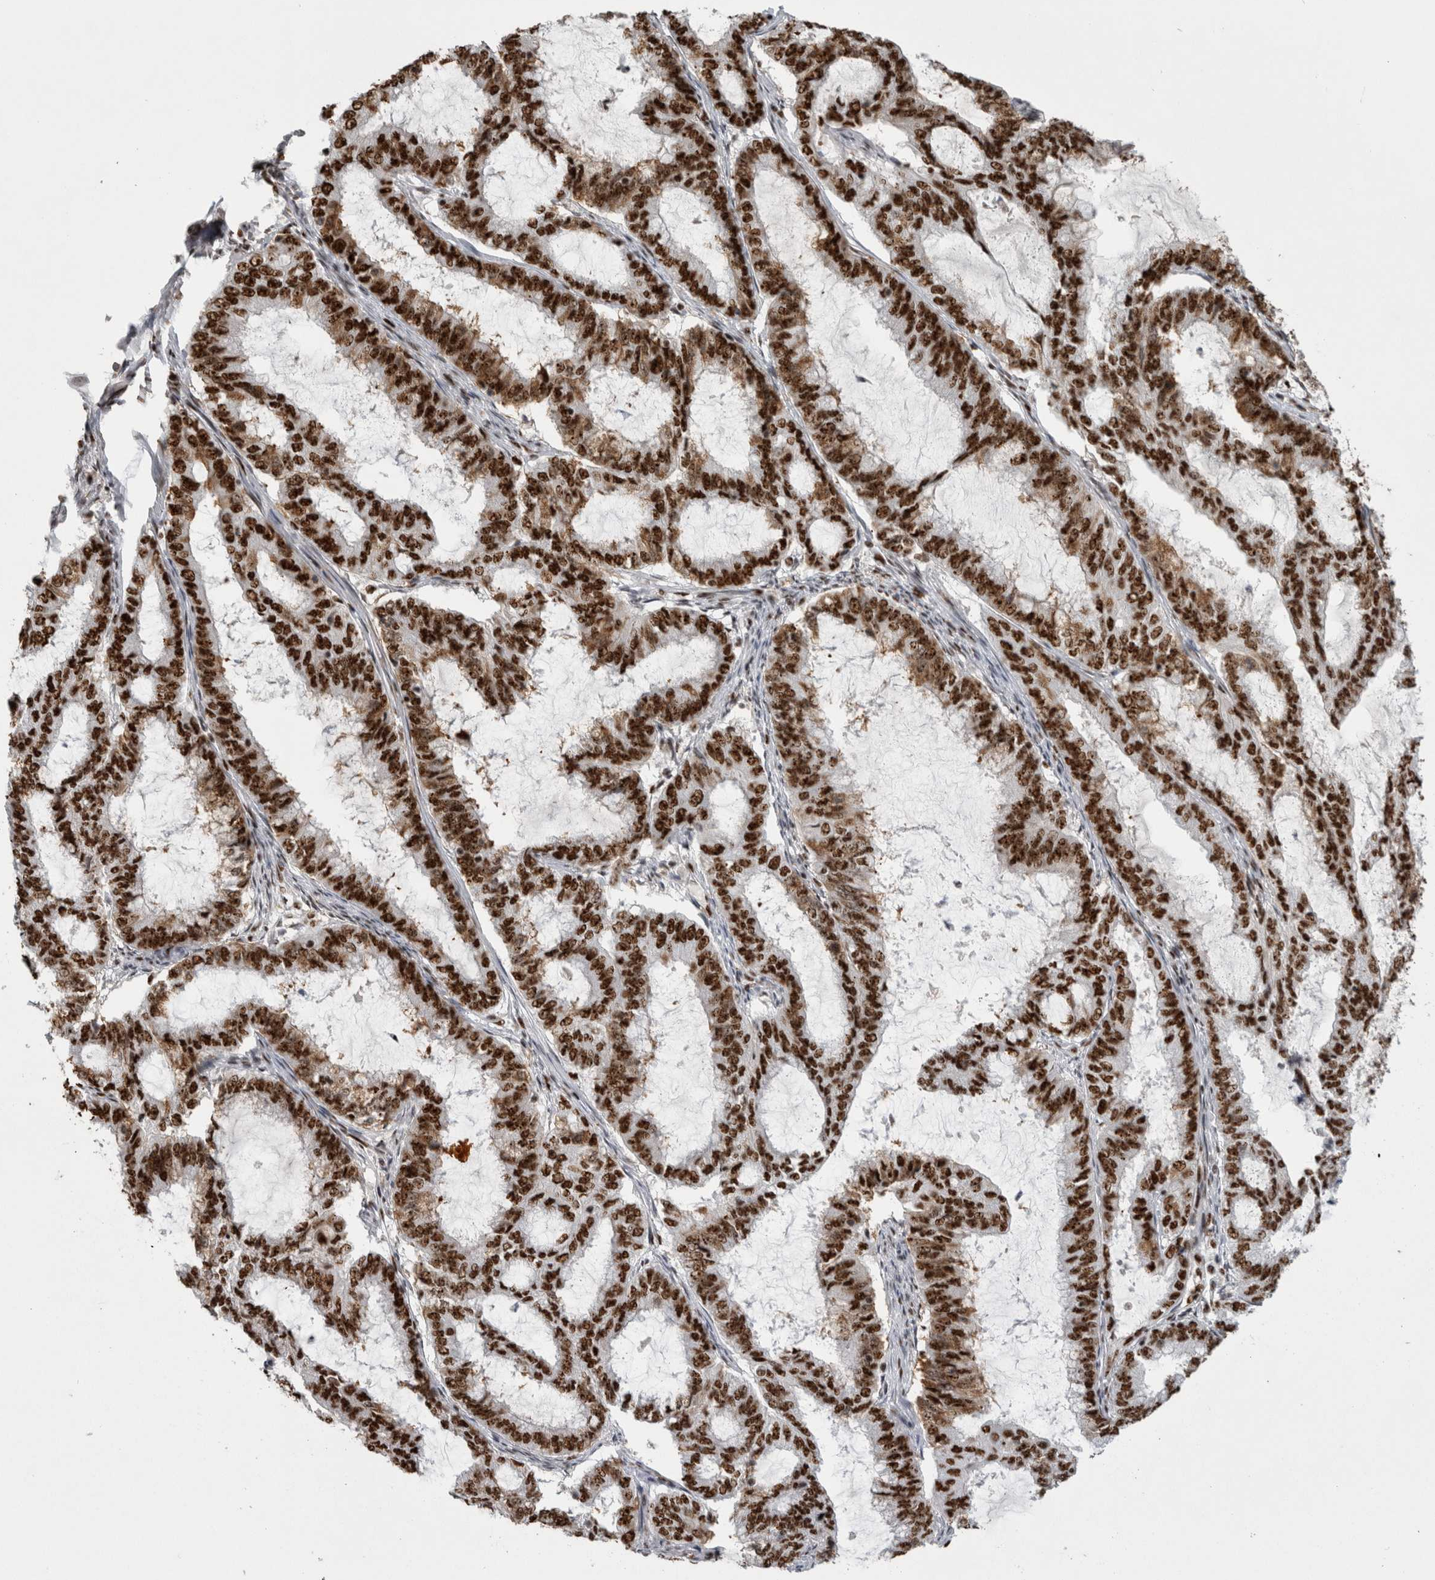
{"staining": {"intensity": "strong", "quantity": ">75%", "location": "nuclear"}, "tissue": "endometrial cancer", "cell_type": "Tumor cells", "image_type": "cancer", "snomed": [{"axis": "morphology", "description": "Adenocarcinoma, NOS"}, {"axis": "topography", "description": "Endometrium"}], "caption": "Immunohistochemical staining of human endometrial cancer displays high levels of strong nuclear staining in about >75% of tumor cells. The protein of interest is stained brown, and the nuclei are stained in blue (DAB (3,3'-diaminobenzidine) IHC with brightfield microscopy, high magnification).", "gene": "NCL", "patient": {"sex": "female", "age": 51}}